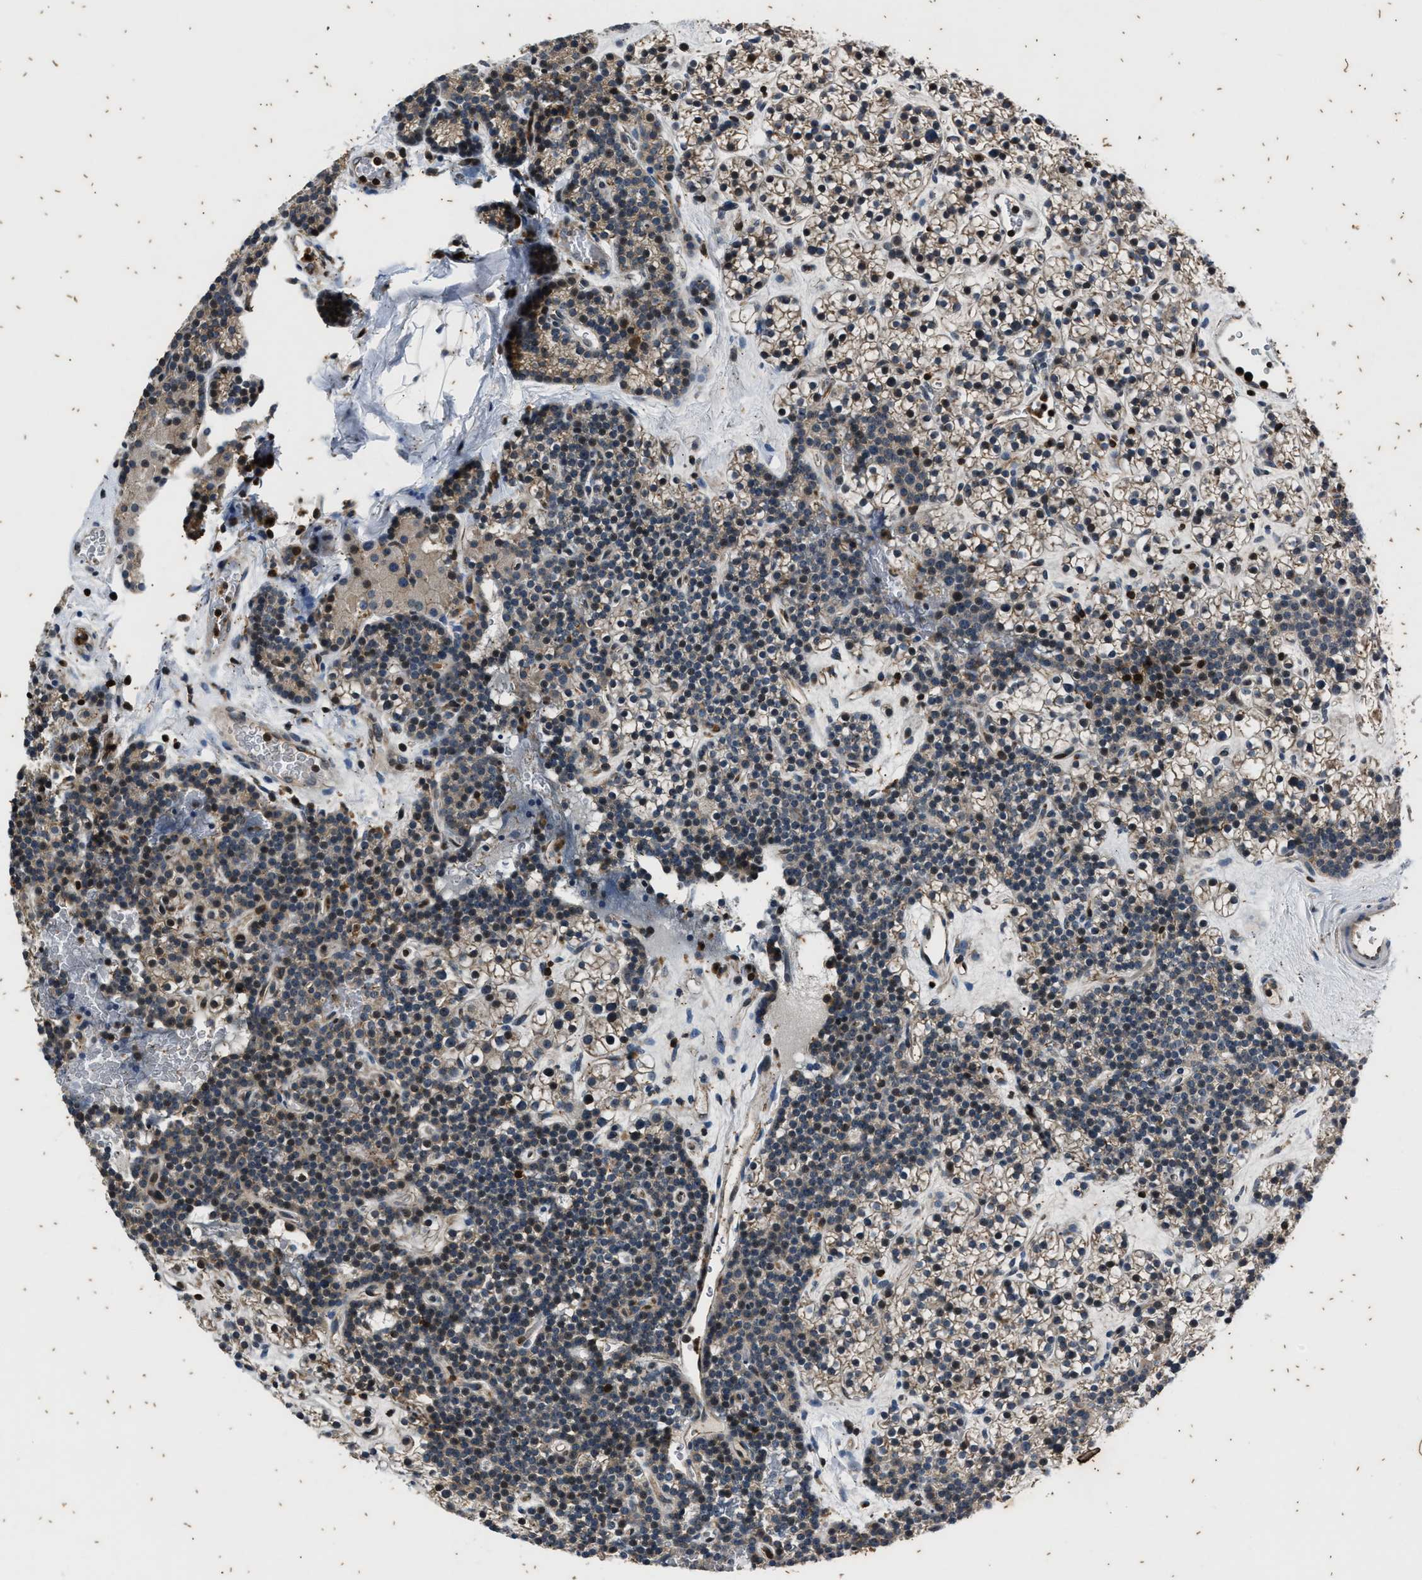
{"staining": {"intensity": "weak", "quantity": "<25%", "location": "cytoplasmic/membranous"}, "tissue": "parathyroid gland", "cell_type": "Glandular cells", "image_type": "normal", "snomed": [{"axis": "morphology", "description": "Normal tissue, NOS"}, {"axis": "morphology", "description": "Adenoma, NOS"}, {"axis": "topography", "description": "Parathyroid gland"}], "caption": "A micrograph of human parathyroid gland is negative for staining in glandular cells. (Immunohistochemistry, brightfield microscopy, high magnification).", "gene": "PTPN7", "patient": {"sex": "female", "age": 54}}